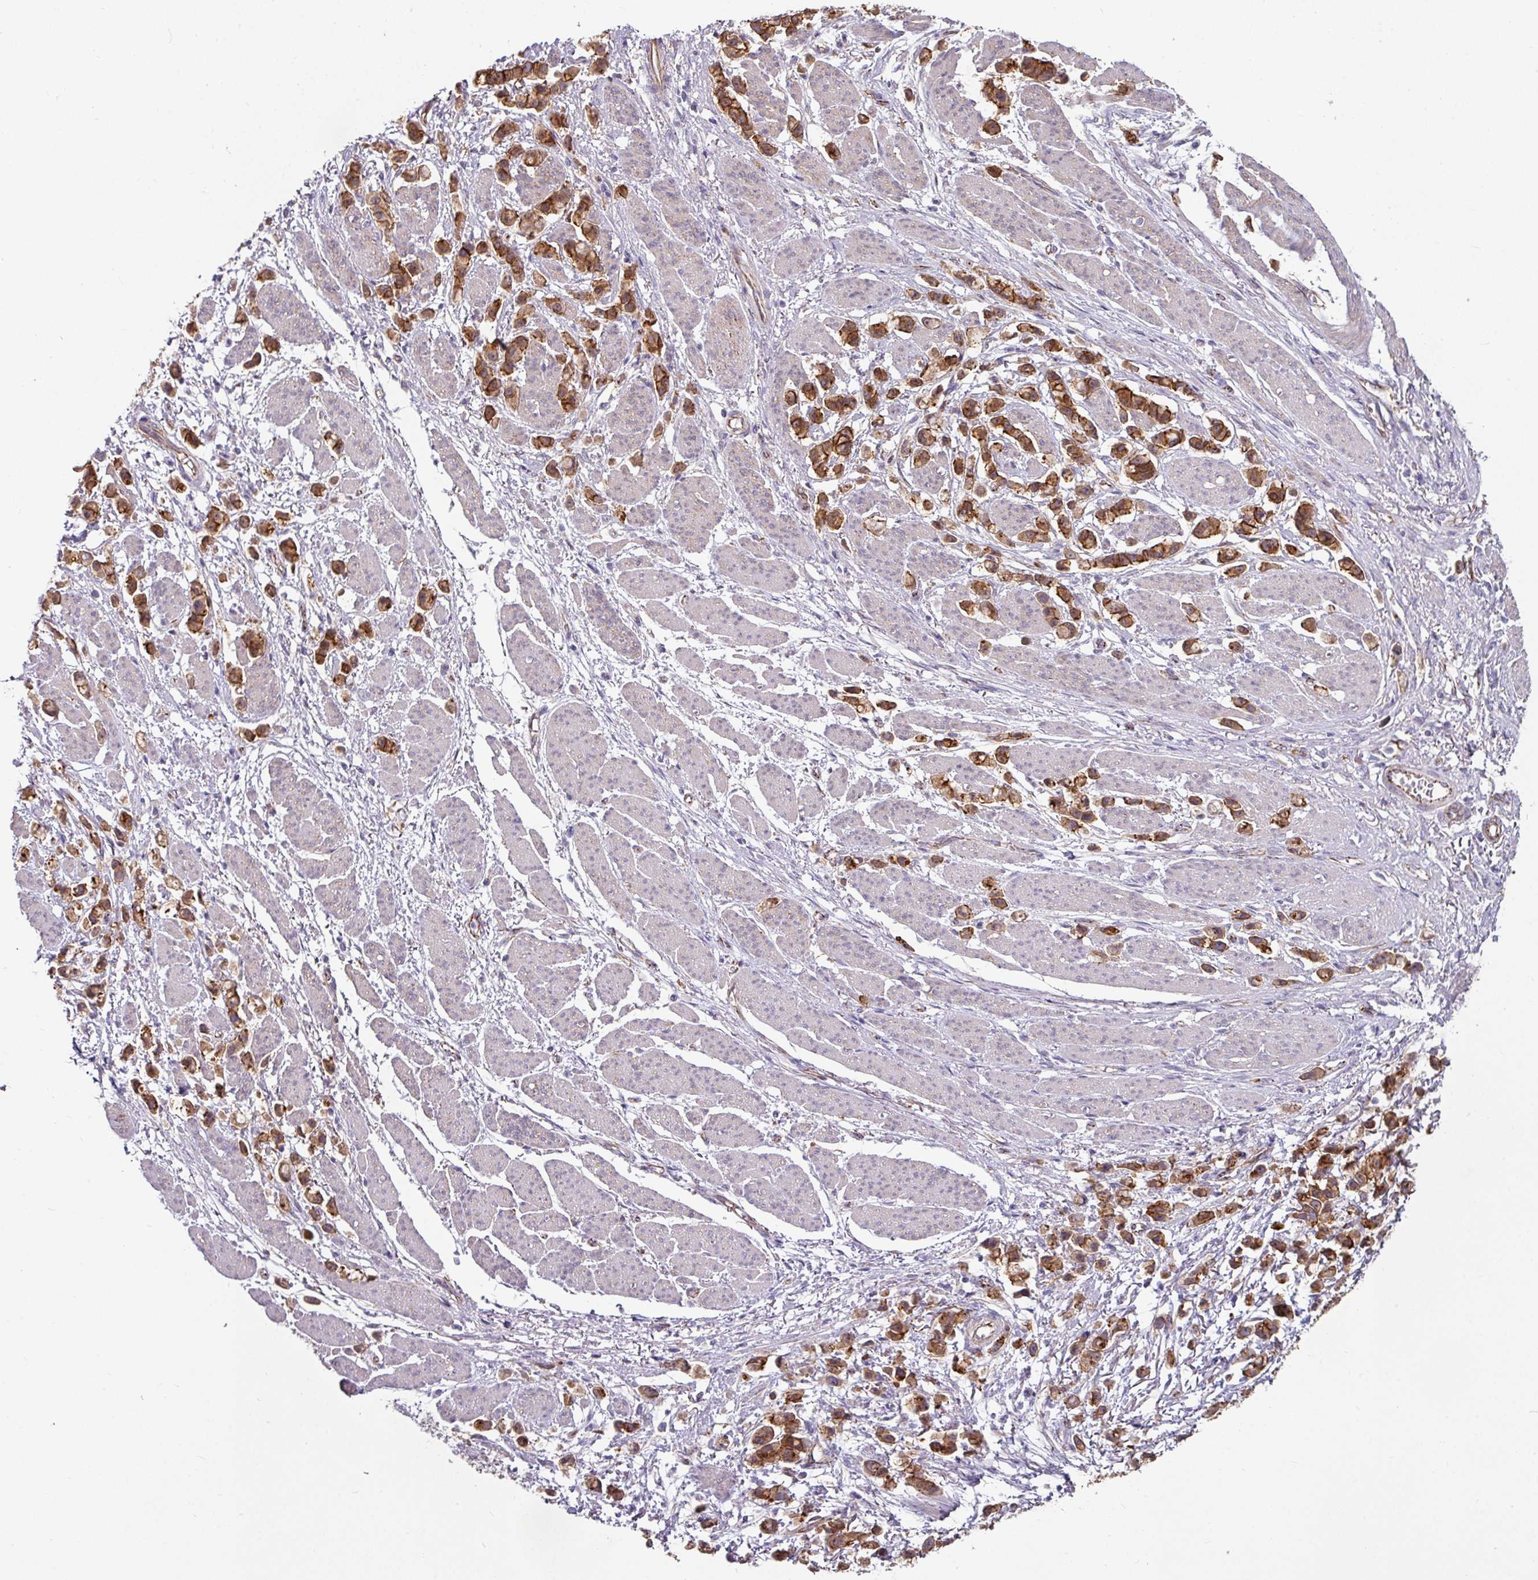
{"staining": {"intensity": "moderate", "quantity": ">75%", "location": "cytoplasmic/membranous"}, "tissue": "stomach cancer", "cell_type": "Tumor cells", "image_type": "cancer", "snomed": [{"axis": "morphology", "description": "Adenocarcinoma, NOS"}, {"axis": "topography", "description": "Stomach"}], "caption": "DAB immunohistochemical staining of human stomach cancer exhibits moderate cytoplasmic/membranous protein positivity in about >75% of tumor cells.", "gene": "JUP", "patient": {"sex": "female", "age": 81}}